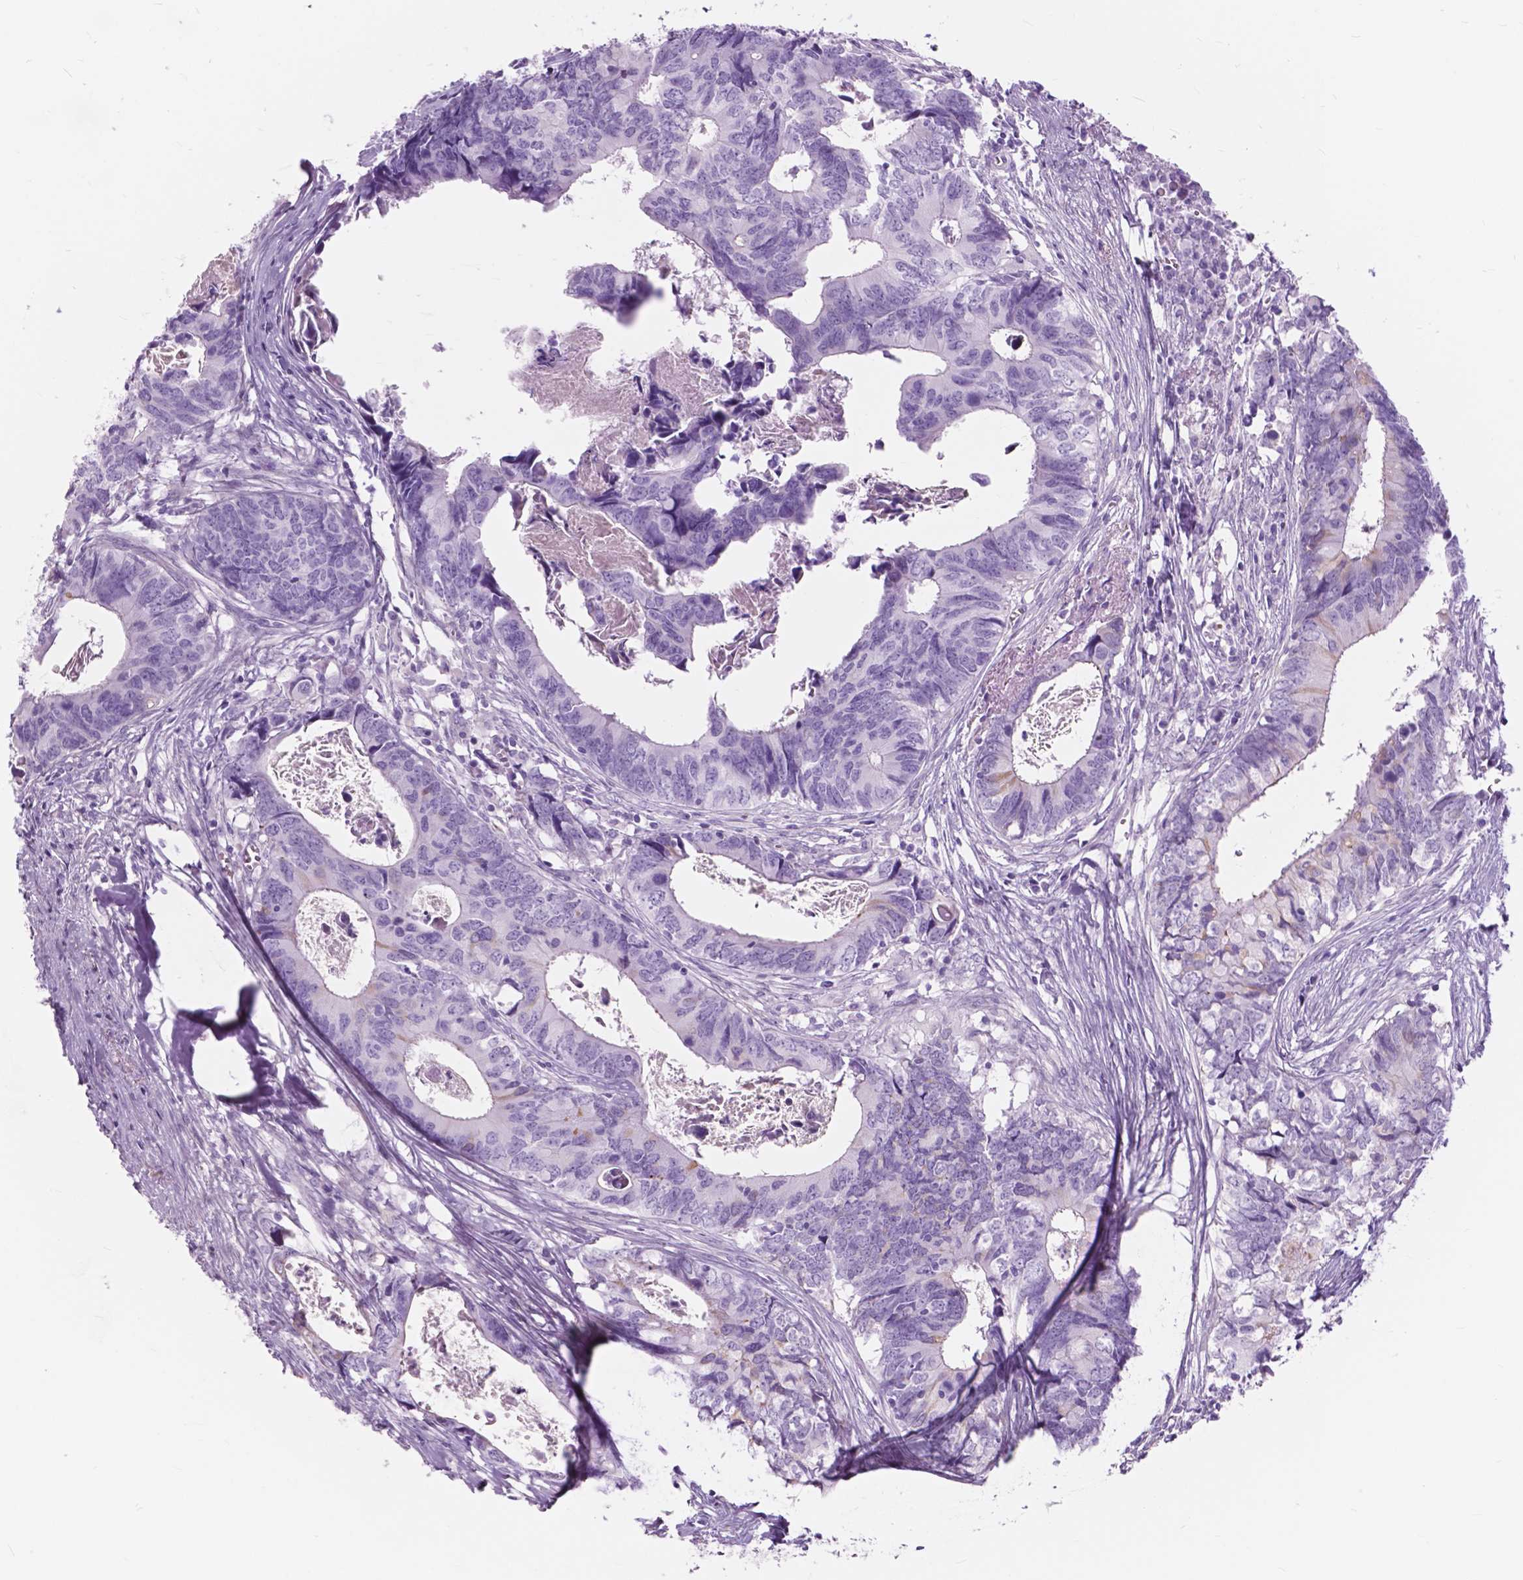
{"staining": {"intensity": "negative", "quantity": "none", "location": "none"}, "tissue": "colorectal cancer", "cell_type": "Tumor cells", "image_type": "cancer", "snomed": [{"axis": "morphology", "description": "Adenocarcinoma, NOS"}, {"axis": "topography", "description": "Colon"}], "caption": "Tumor cells are negative for brown protein staining in adenocarcinoma (colorectal).", "gene": "FXYD2", "patient": {"sex": "female", "age": 82}}